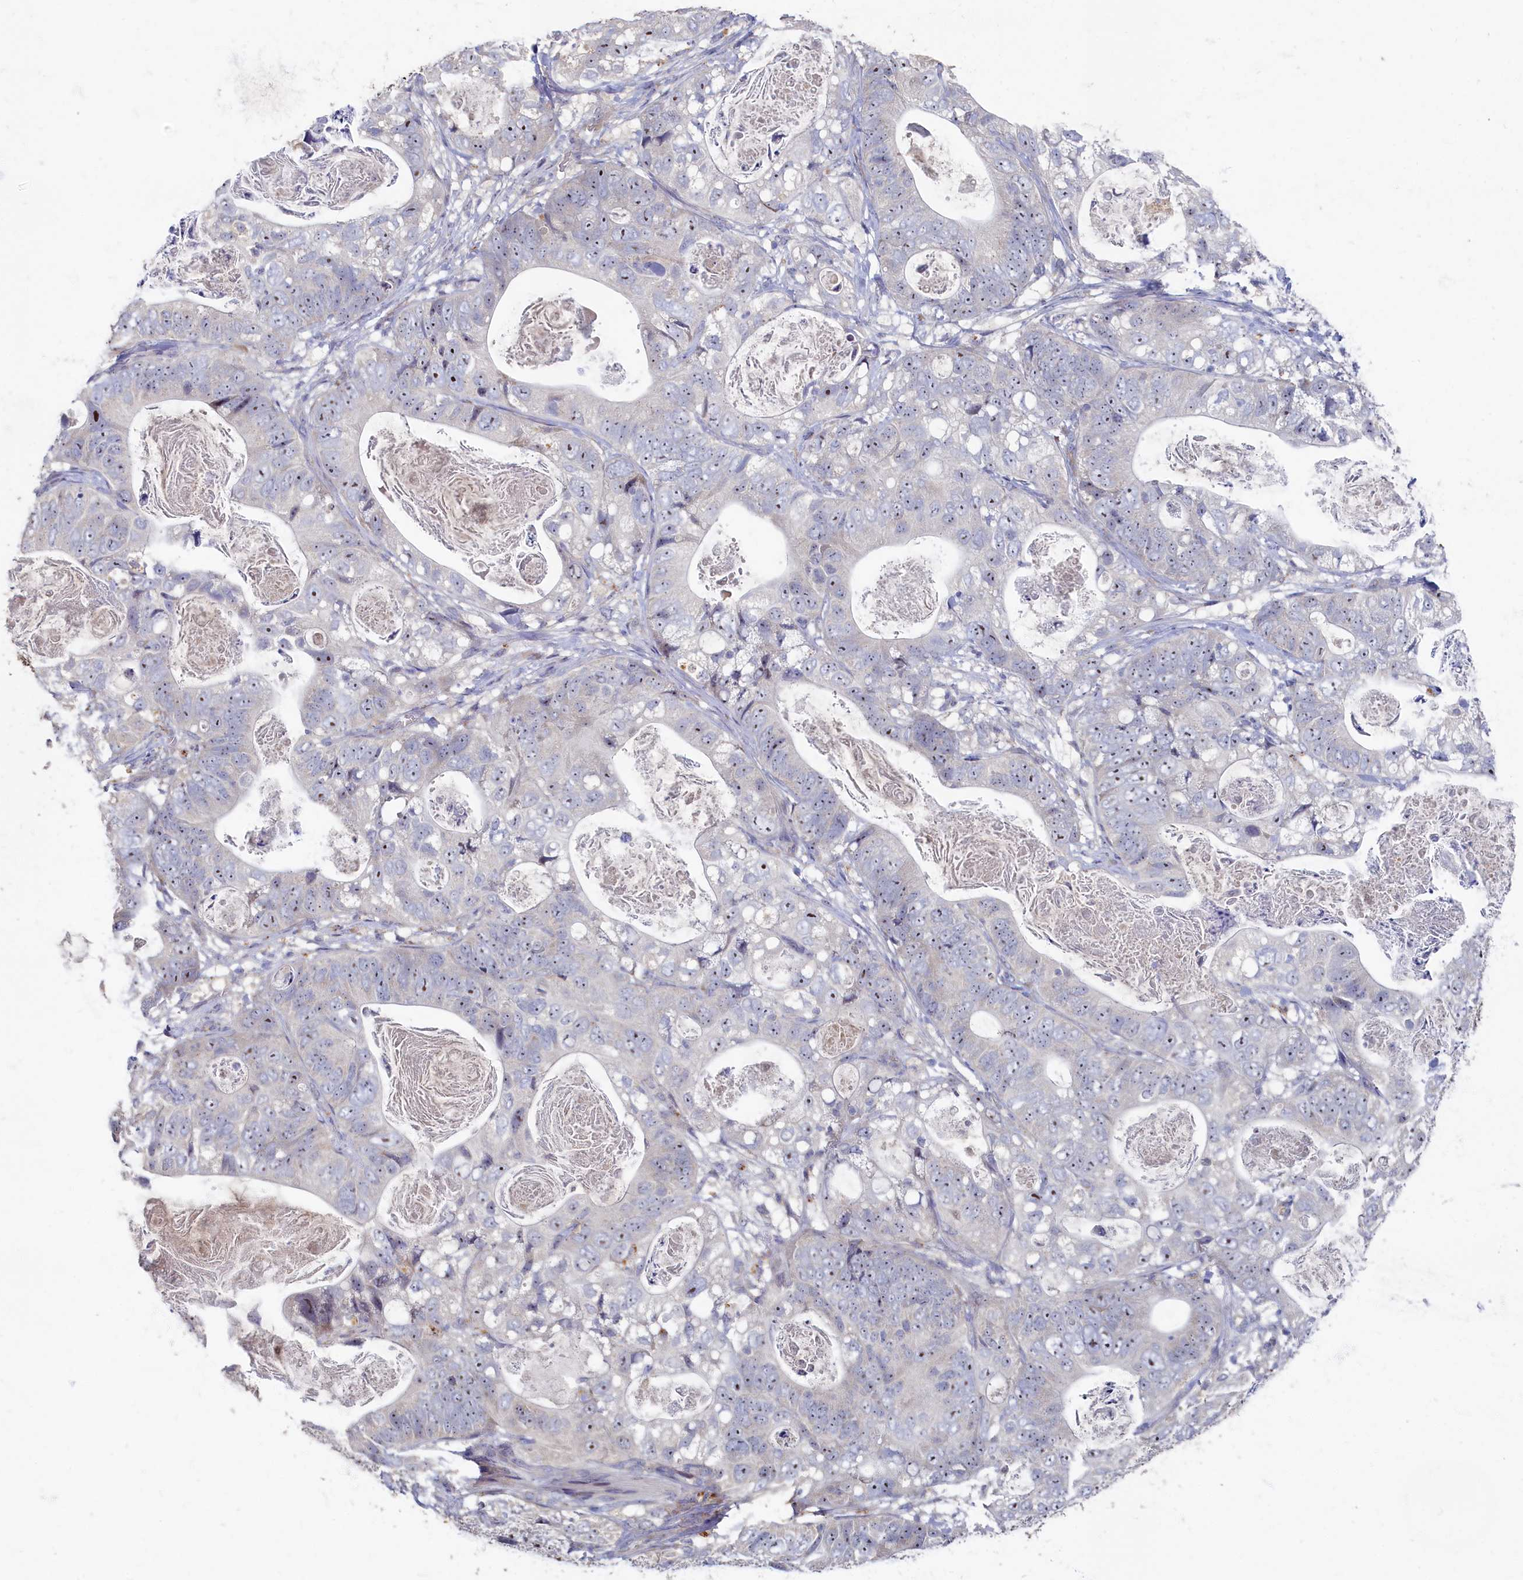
{"staining": {"intensity": "moderate", "quantity": "<25%", "location": "nuclear"}, "tissue": "stomach cancer", "cell_type": "Tumor cells", "image_type": "cancer", "snomed": [{"axis": "morphology", "description": "Normal tissue, NOS"}, {"axis": "morphology", "description": "Adenocarcinoma, NOS"}, {"axis": "topography", "description": "Stomach"}], "caption": "Immunohistochemical staining of human stomach cancer demonstrates low levels of moderate nuclear positivity in about <25% of tumor cells.", "gene": "HUNK", "patient": {"sex": "female", "age": 89}}